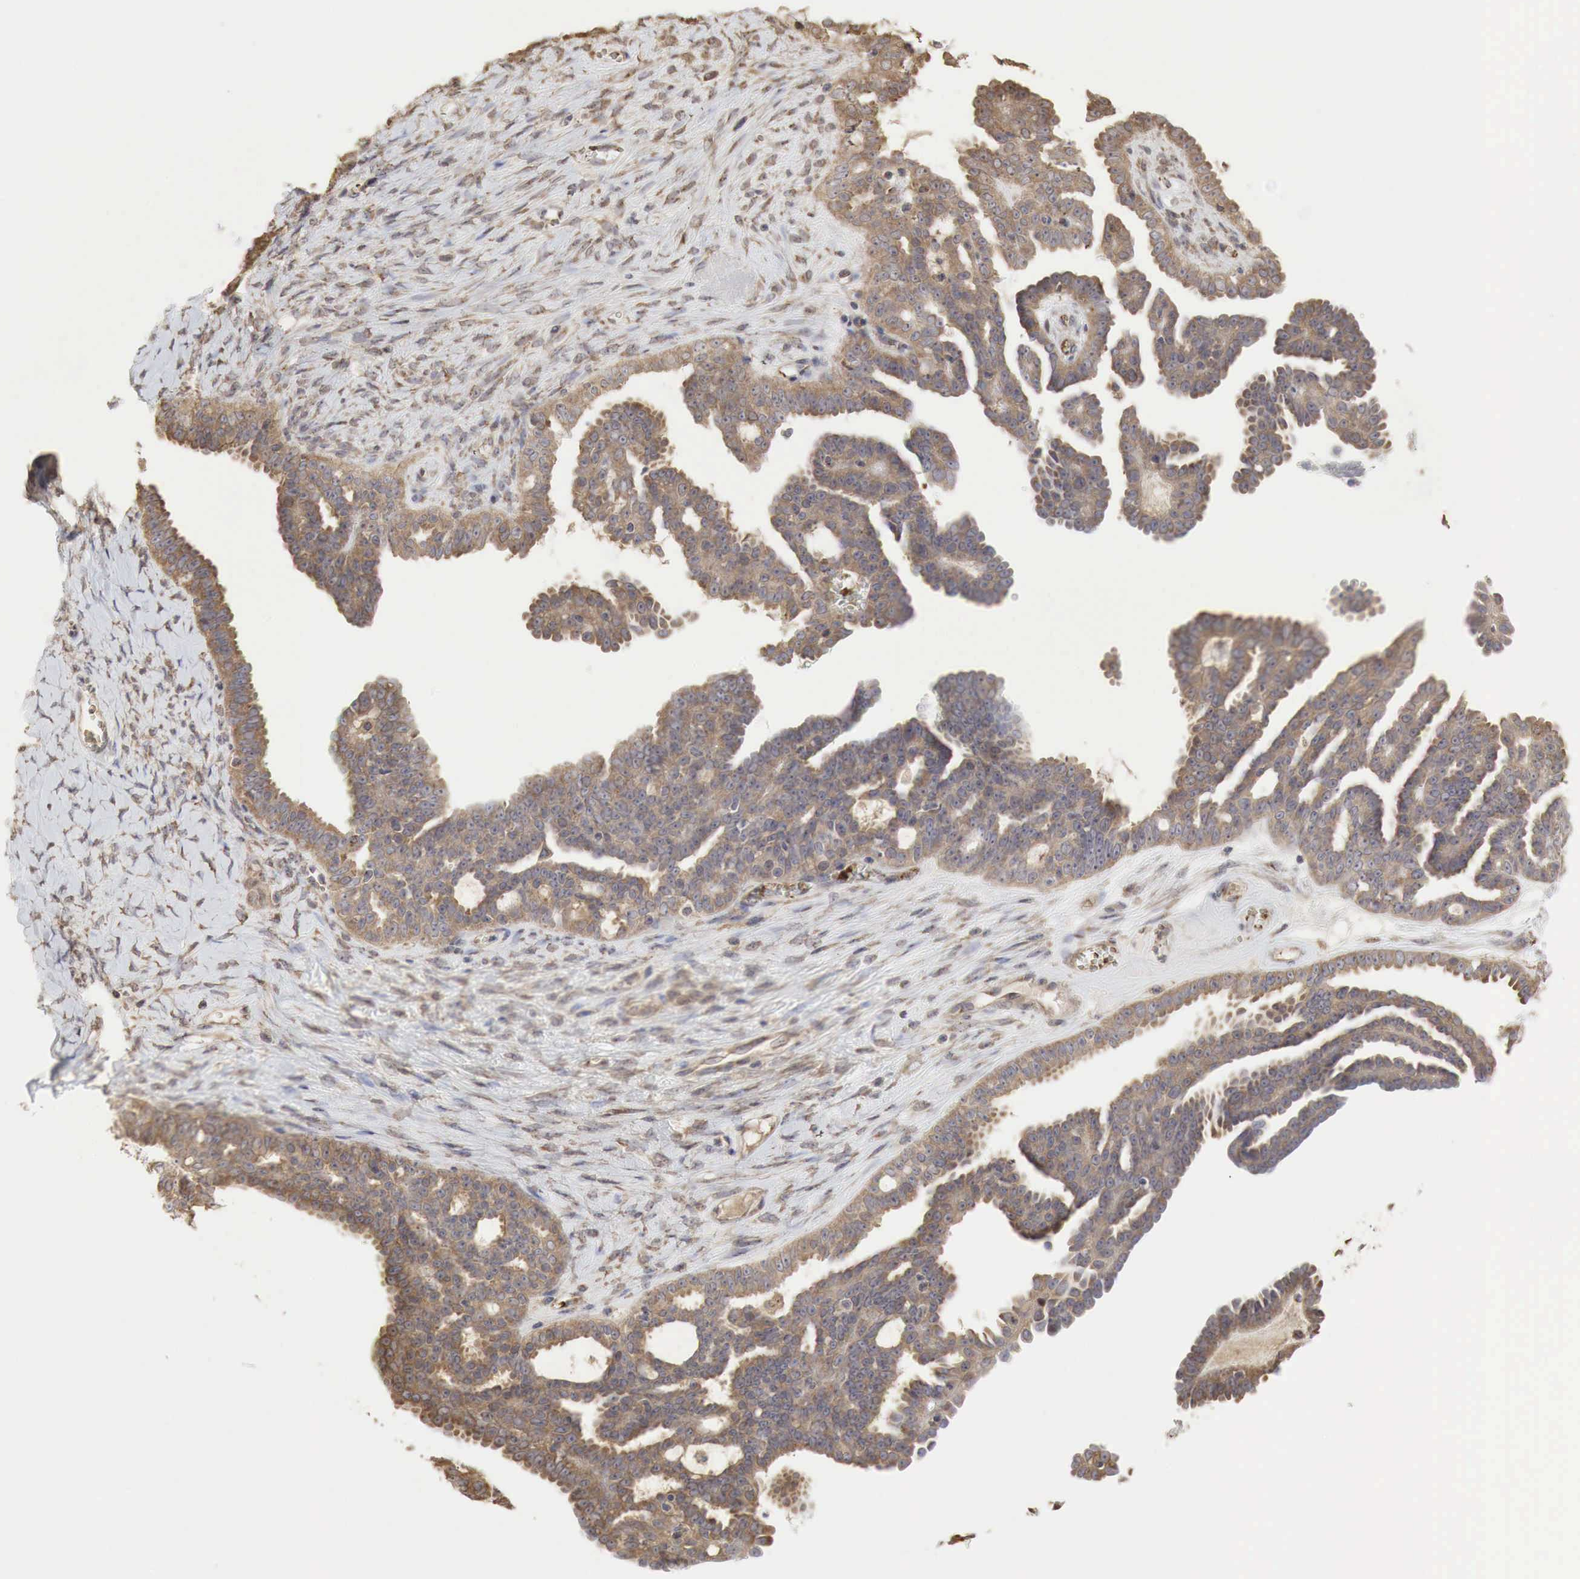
{"staining": {"intensity": "weak", "quantity": ">75%", "location": "cytoplasmic/membranous"}, "tissue": "ovarian cancer", "cell_type": "Tumor cells", "image_type": "cancer", "snomed": [{"axis": "morphology", "description": "Cystadenocarcinoma, serous, NOS"}, {"axis": "topography", "description": "Ovary"}], "caption": "Immunohistochemical staining of ovarian cancer (serous cystadenocarcinoma) shows weak cytoplasmic/membranous protein expression in about >75% of tumor cells. (DAB (3,3'-diaminobenzidine) IHC, brown staining for protein, blue staining for nuclei).", "gene": "PABPC5", "patient": {"sex": "female", "age": 71}}